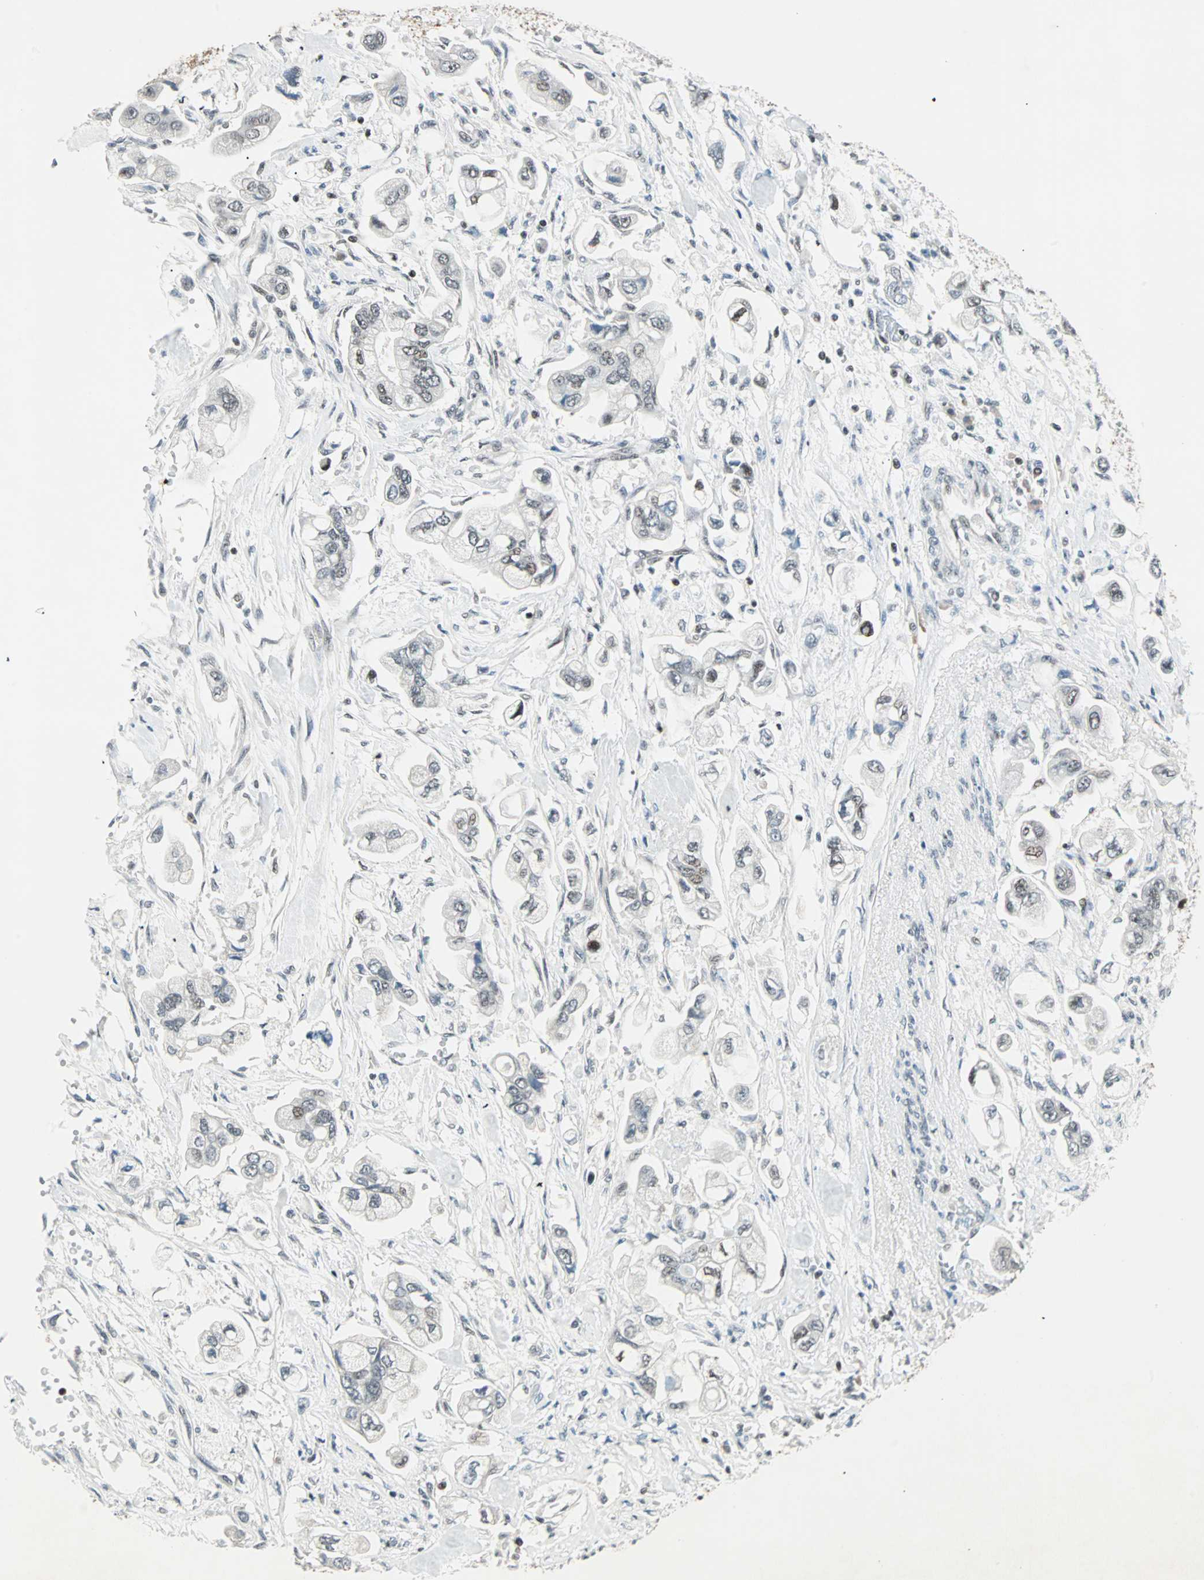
{"staining": {"intensity": "weak", "quantity": "25%-75%", "location": "nuclear"}, "tissue": "stomach cancer", "cell_type": "Tumor cells", "image_type": "cancer", "snomed": [{"axis": "morphology", "description": "Adenocarcinoma, NOS"}, {"axis": "topography", "description": "Stomach"}], "caption": "Human adenocarcinoma (stomach) stained for a protein (brown) exhibits weak nuclear positive staining in about 25%-75% of tumor cells.", "gene": "SIN3A", "patient": {"sex": "male", "age": 62}}